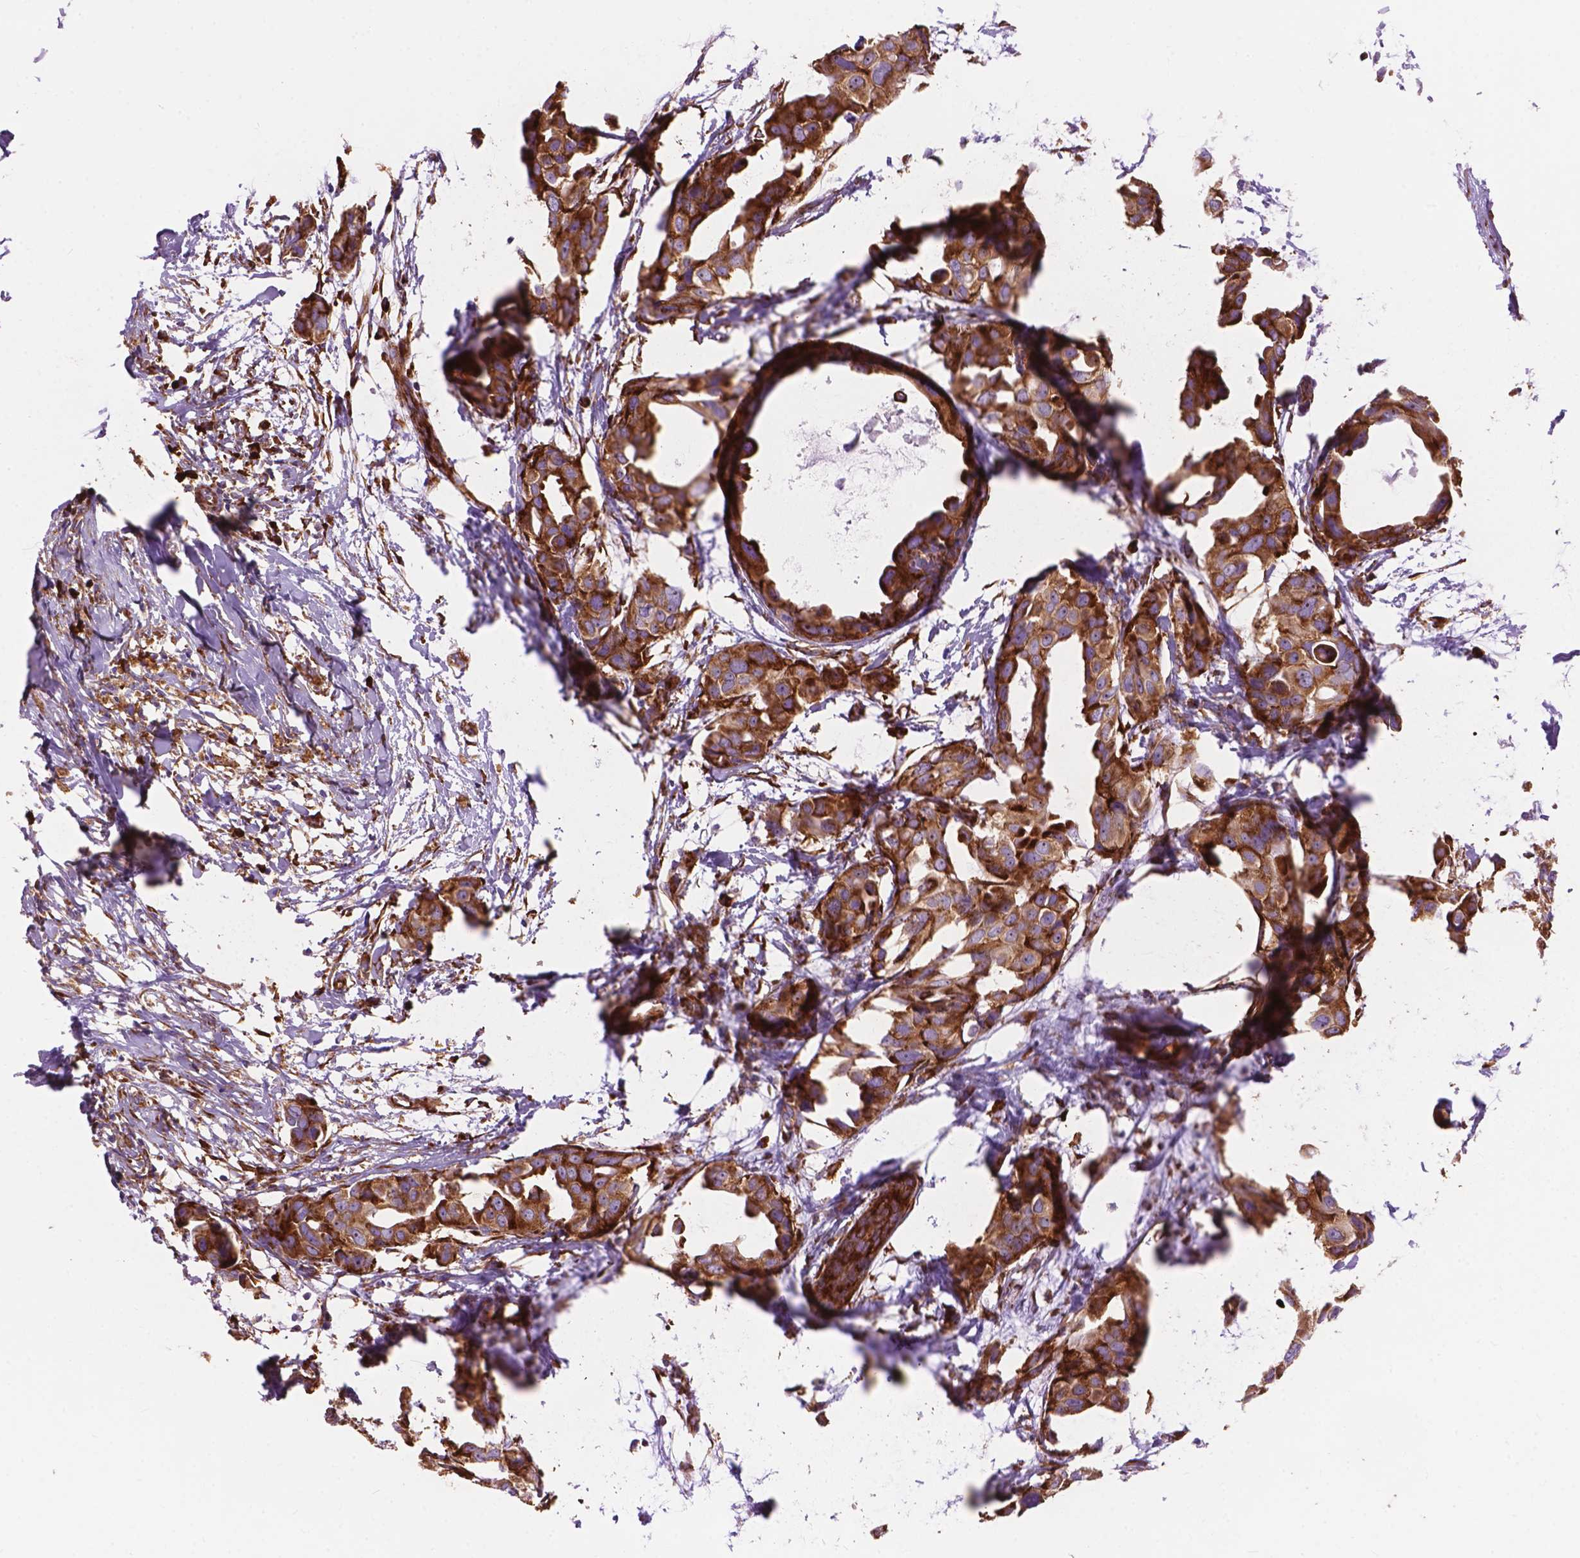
{"staining": {"intensity": "strong", "quantity": ">75%", "location": "cytoplasmic/membranous"}, "tissue": "breast cancer", "cell_type": "Tumor cells", "image_type": "cancer", "snomed": [{"axis": "morphology", "description": "Duct carcinoma"}, {"axis": "topography", "description": "Breast"}], "caption": "Protein expression analysis of invasive ductal carcinoma (breast) displays strong cytoplasmic/membranous positivity in about >75% of tumor cells.", "gene": "RPL37A", "patient": {"sex": "female", "age": 38}}